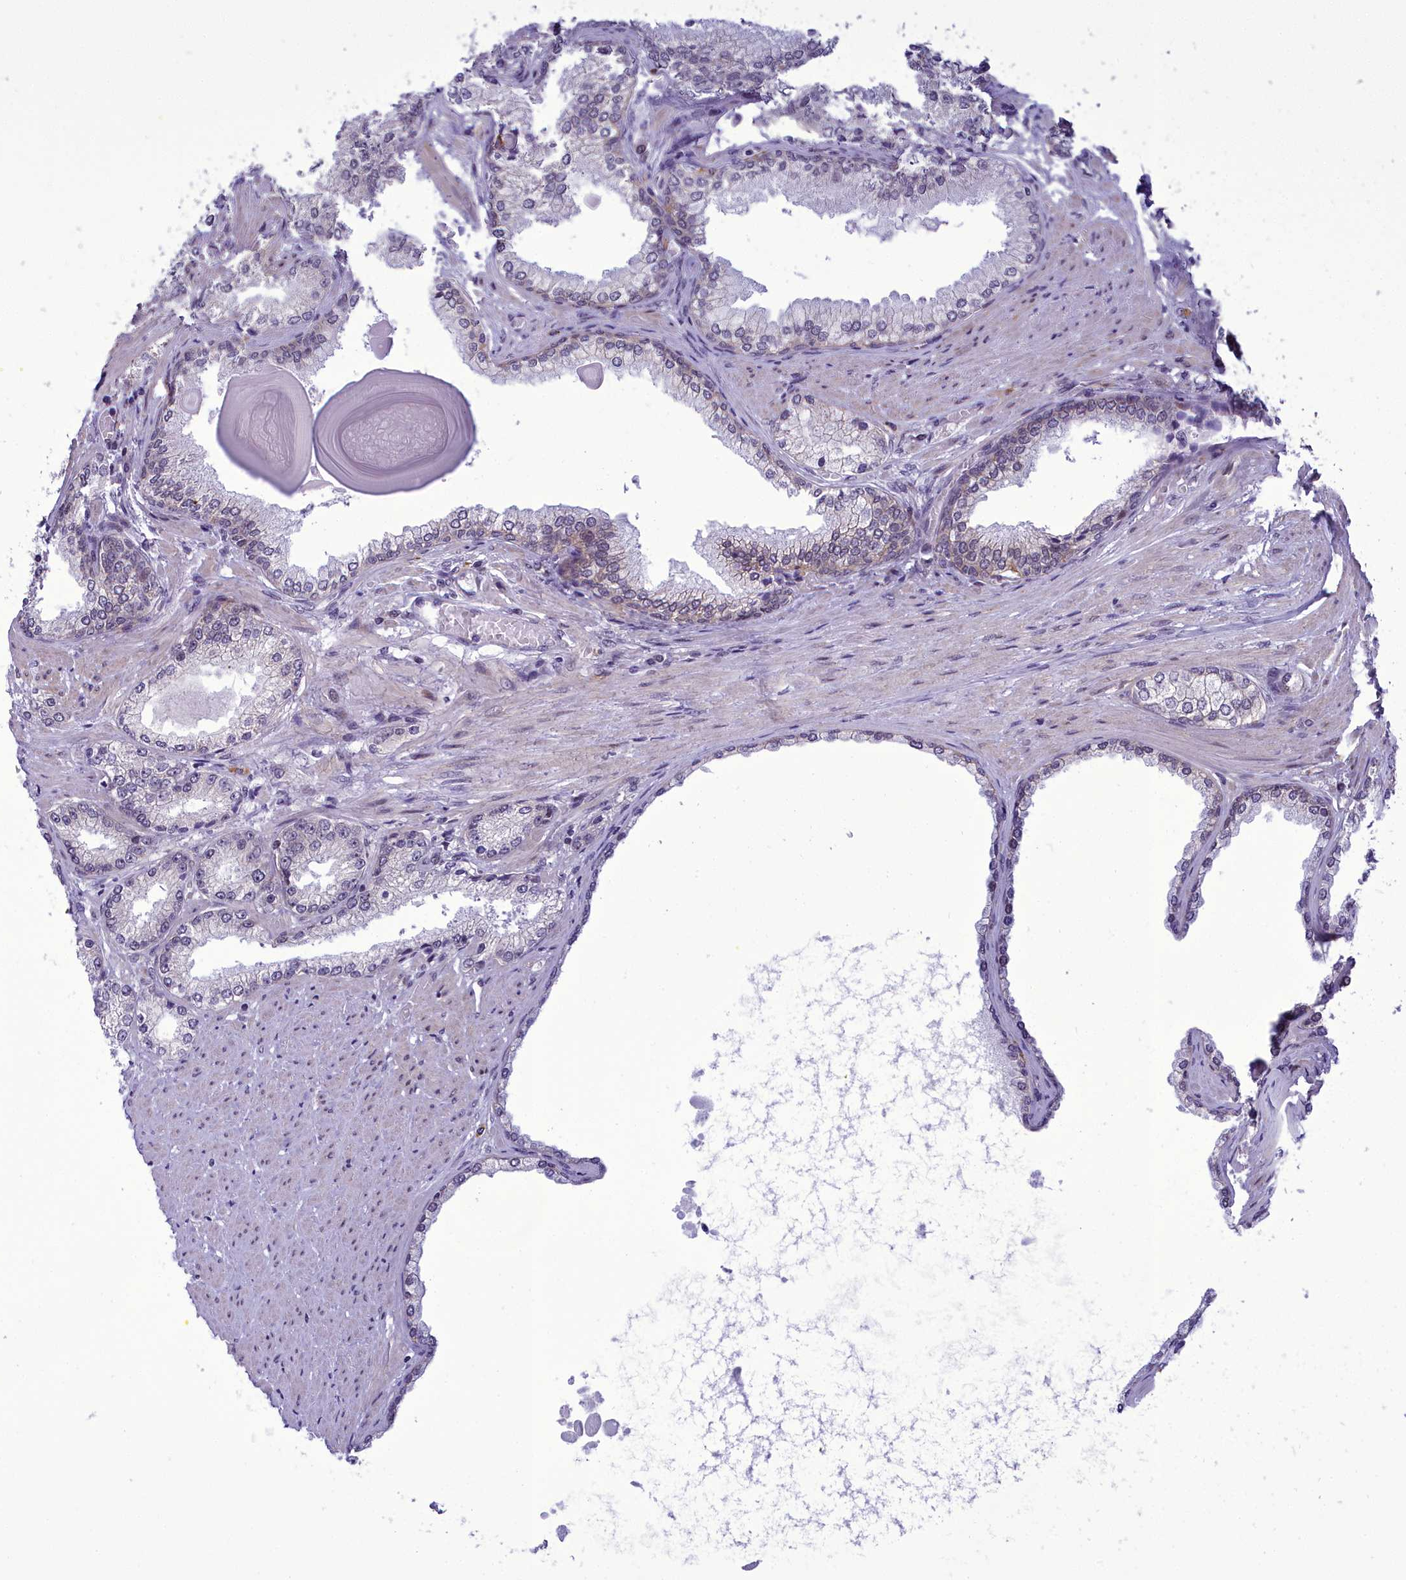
{"staining": {"intensity": "negative", "quantity": "none", "location": "none"}, "tissue": "prostate cancer", "cell_type": "Tumor cells", "image_type": "cancer", "snomed": [{"axis": "morphology", "description": "Adenocarcinoma, High grade"}, {"axis": "topography", "description": "Prostate"}], "caption": "The histopathology image shows no staining of tumor cells in prostate high-grade adenocarcinoma.", "gene": "CEACAM19", "patient": {"sex": "male", "age": 66}}